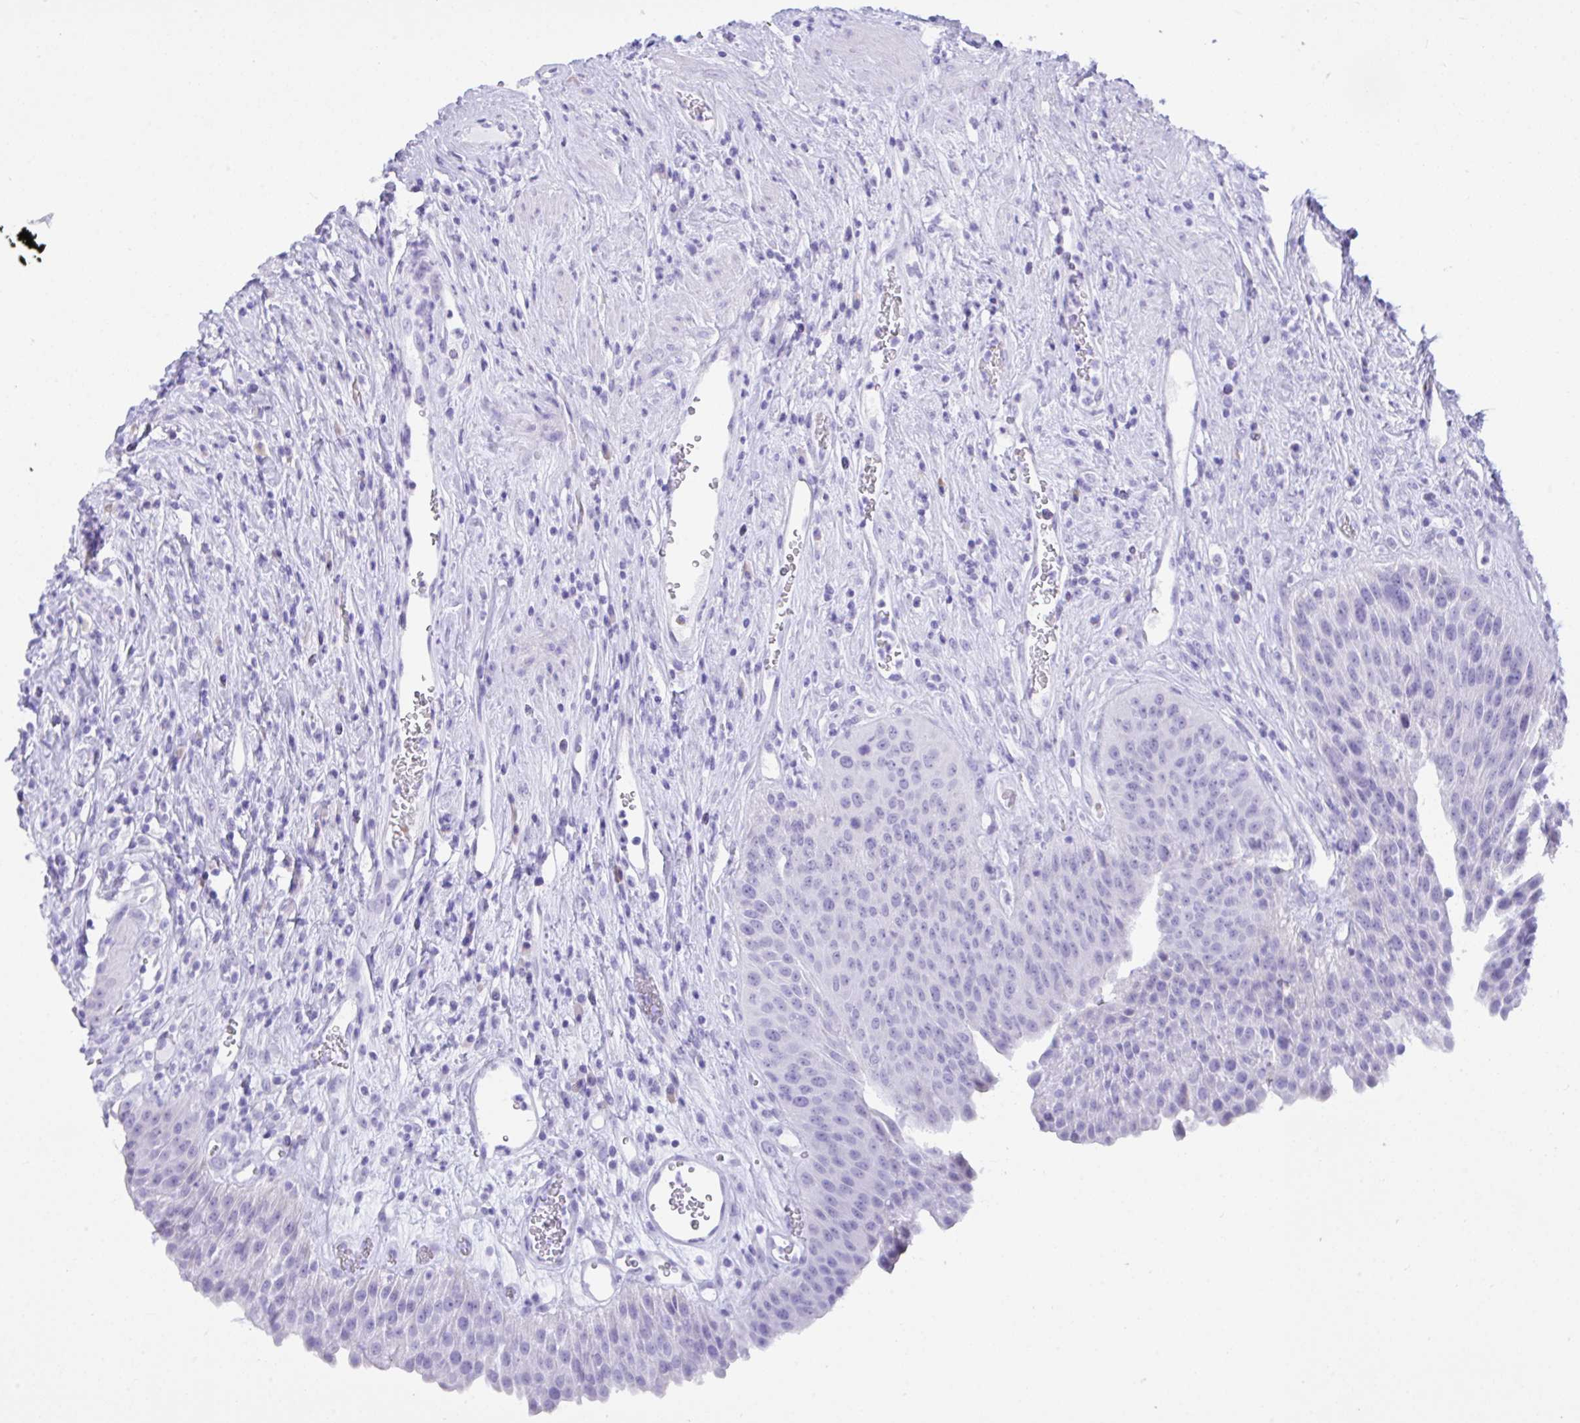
{"staining": {"intensity": "negative", "quantity": "none", "location": "none"}, "tissue": "urinary bladder", "cell_type": "Urothelial cells", "image_type": "normal", "snomed": [{"axis": "morphology", "description": "Normal tissue, NOS"}, {"axis": "topography", "description": "Urinary bladder"}], "caption": "Immunohistochemistry (IHC) micrograph of unremarkable urinary bladder: urinary bladder stained with DAB shows no significant protein staining in urothelial cells.", "gene": "SEL1L2", "patient": {"sex": "female", "age": 56}}